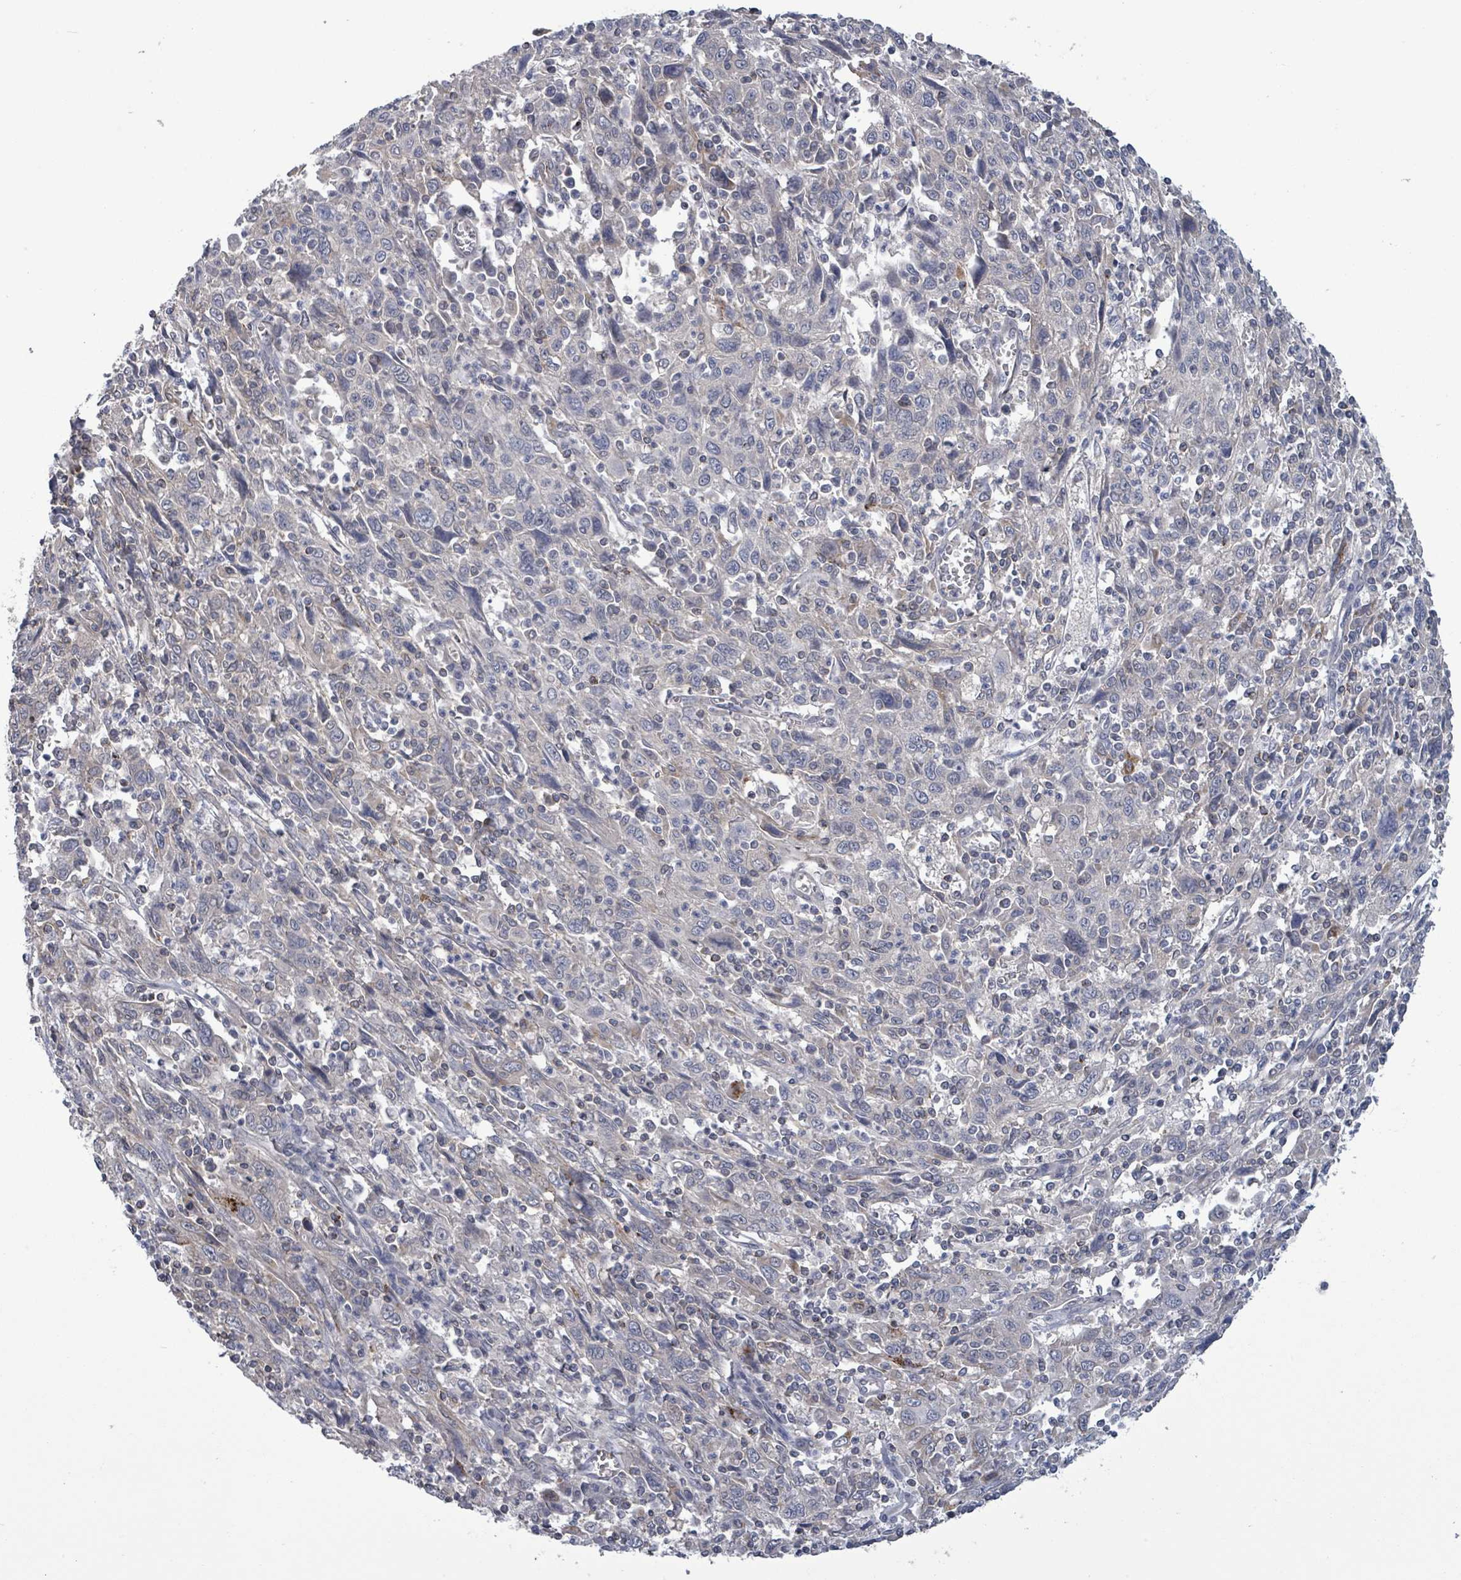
{"staining": {"intensity": "negative", "quantity": "none", "location": "none"}, "tissue": "cervical cancer", "cell_type": "Tumor cells", "image_type": "cancer", "snomed": [{"axis": "morphology", "description": "Squamous cell carcinoma, NOS"}, {"axis": "topography", "description": "Cervix"}], "caption": "This micrograph is of cervical cancer (squamous cell carcinoma) stained with immunohistochemistry to label a protein in brown with the nuclei are counter-stained blue. There is no staining in tumor cells.", "gene": "AMMECR1", "patient": {"sex": "female", "age": 46}}